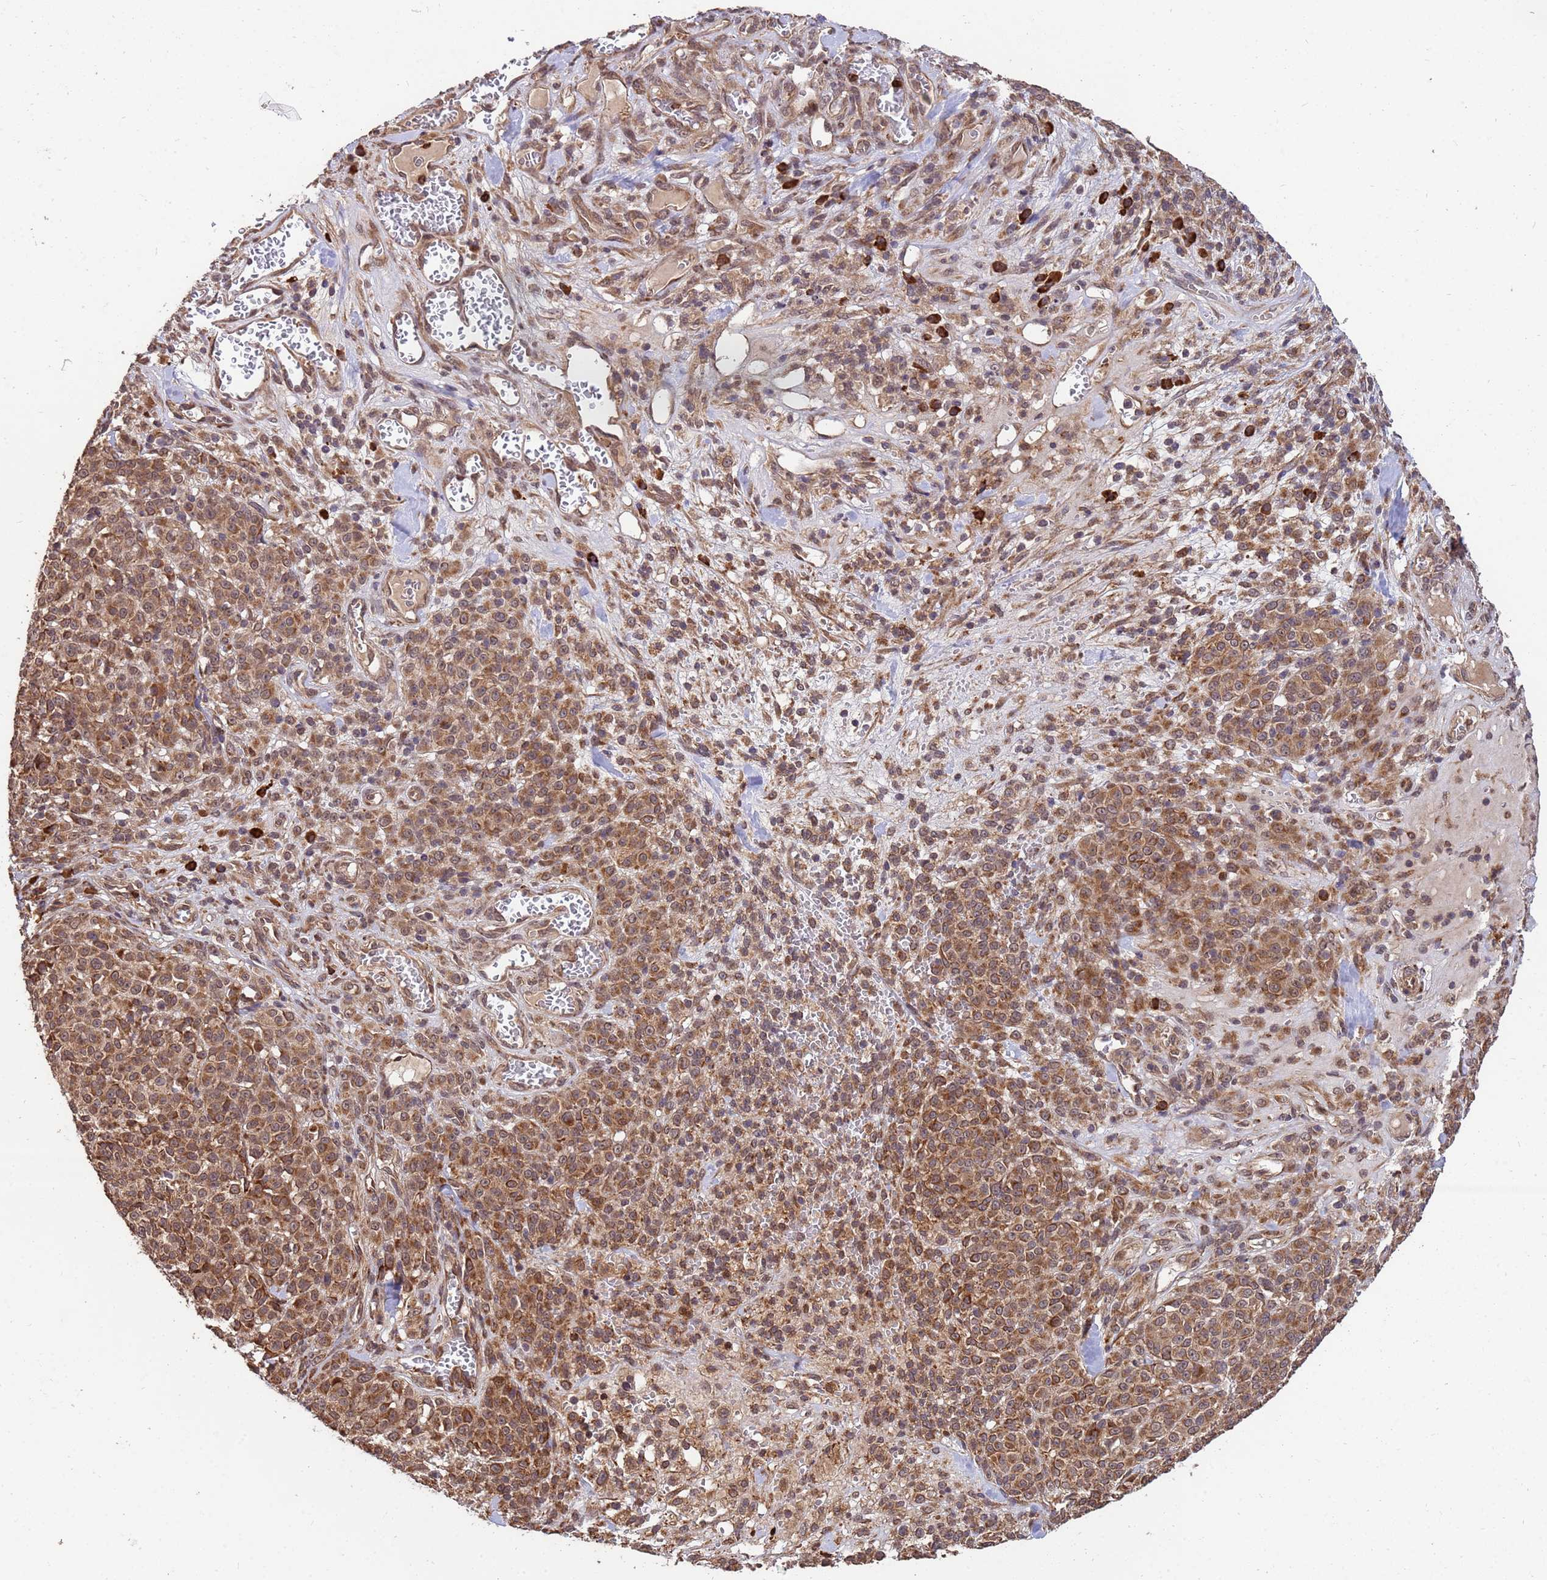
{"staining": {"intensity": "moderate", "quantity": ">75%", "location": "cytoplasmic/membranous,nuclear"}, "tissue": "melanoma", "cell_type": "Tumor cells", "image_type": "cancer", "snomed": [{"axis": "morphology", "description": "Normal tissue, NOS"}, {"axis": "morphology", "description": "Malignant melanoma, NOS"}, {"axis": "topography", "description": "Skin"}], "caption": "Malignant melanoma tissue demonstrates moderate cytoplasmic/membranous and nuclear expression in about >75% of tumor cells (DAB (3,3'-diaminobenzidine) IHC with brightfield microscopy, high magnification).", "gene": "ZNF619", "patient": {"sex": "female", "age": 34}}